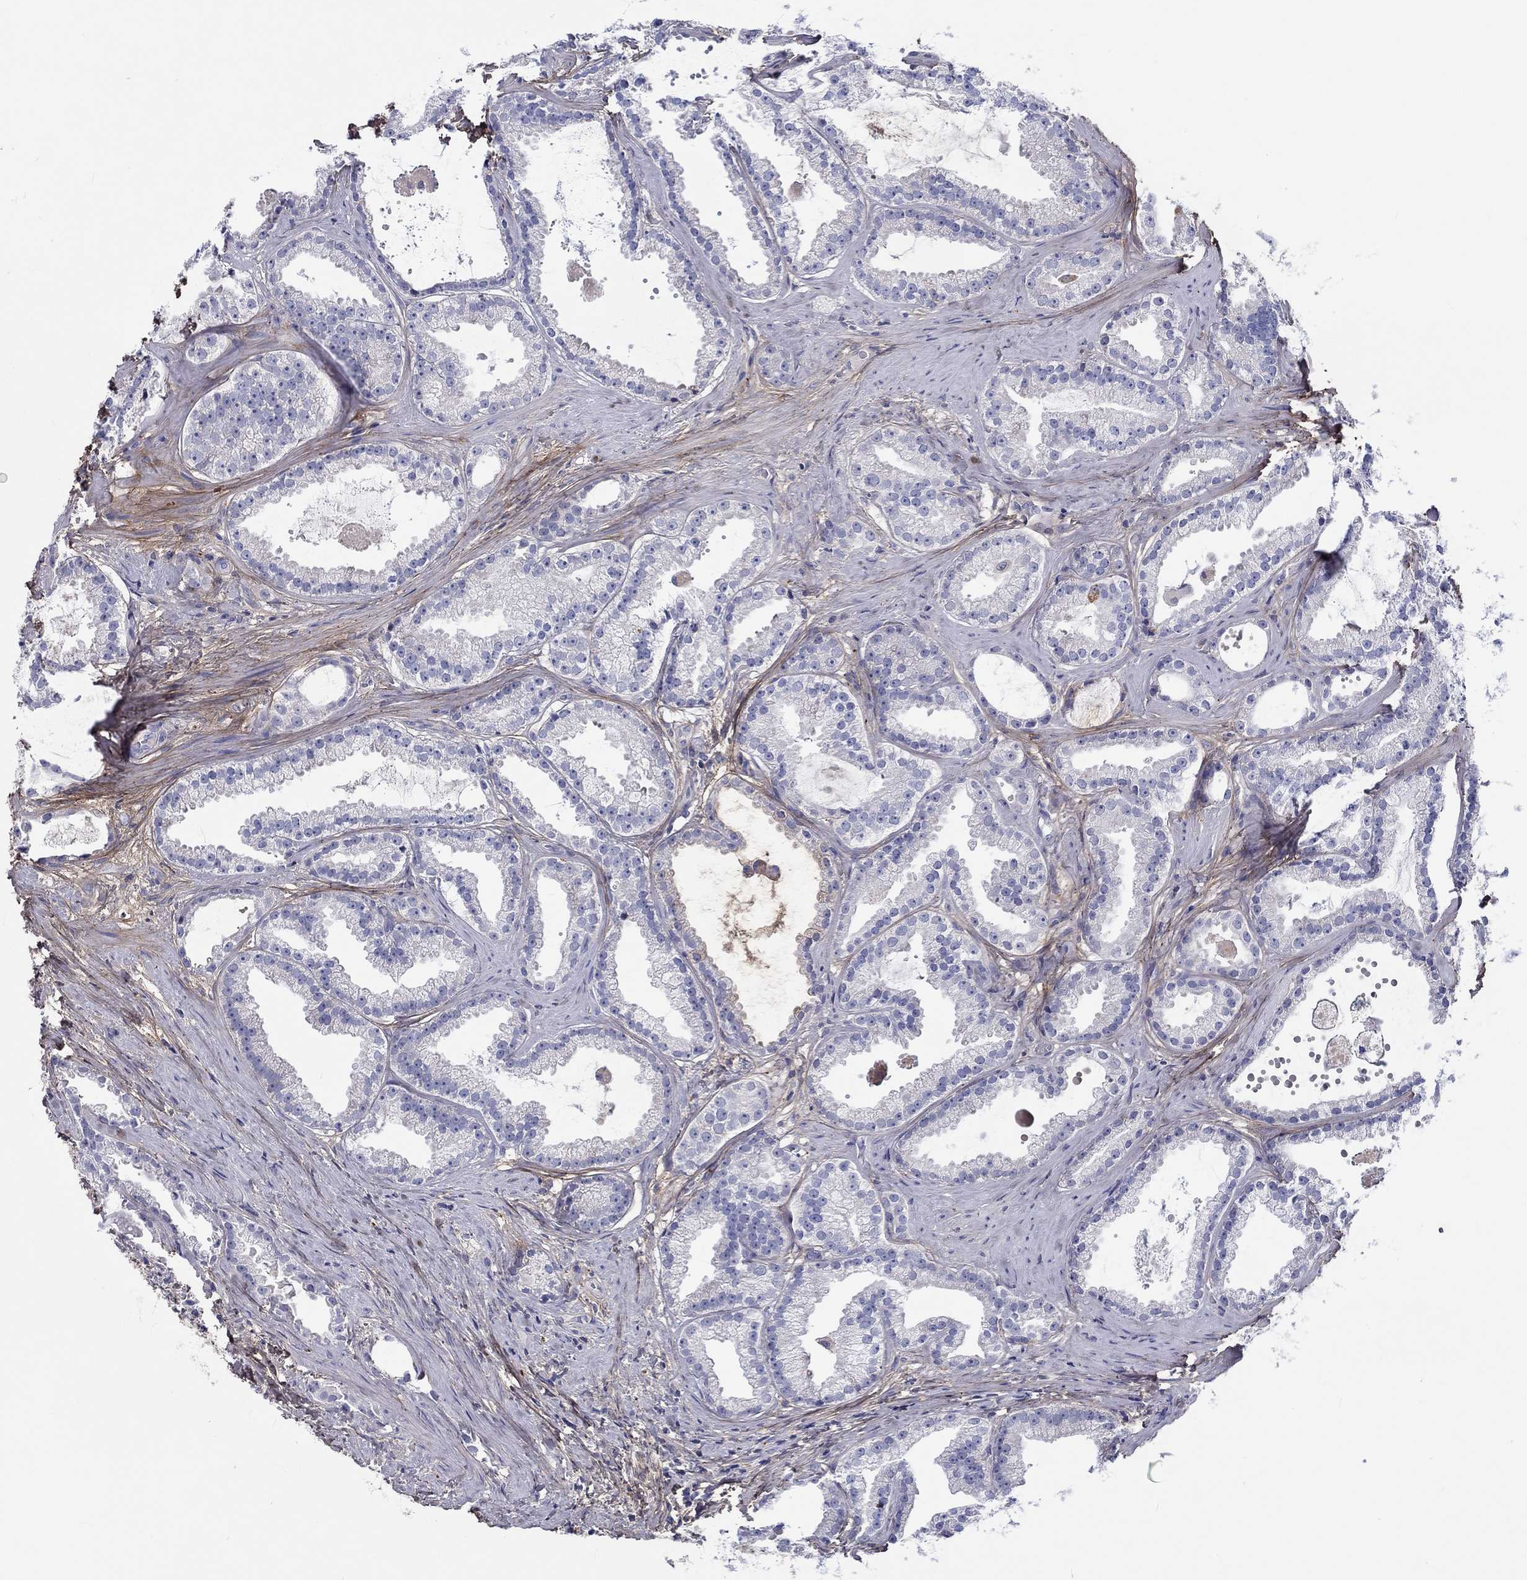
{"staining": {"intensity": "negative", "quantity": "none", "location": "none"}, "tissue": "prostate cancer", "cell_type": "Tumor cells", "image_type": "cancer", "snomed": [{"axis": "morphology", "description": "Adenocarcinoma, NOS"}, {"axis": "morphology", "description": "Adenocarcinoma, High grade"}, {"axis": "topography", "description": "Prostate"}], "caption": "Immunohistochemistry of prostate adenocarcinoma shows no expression in tumor cells.", "gene": "TGFBI", "patient": {"sex": "male", "age": 64}}